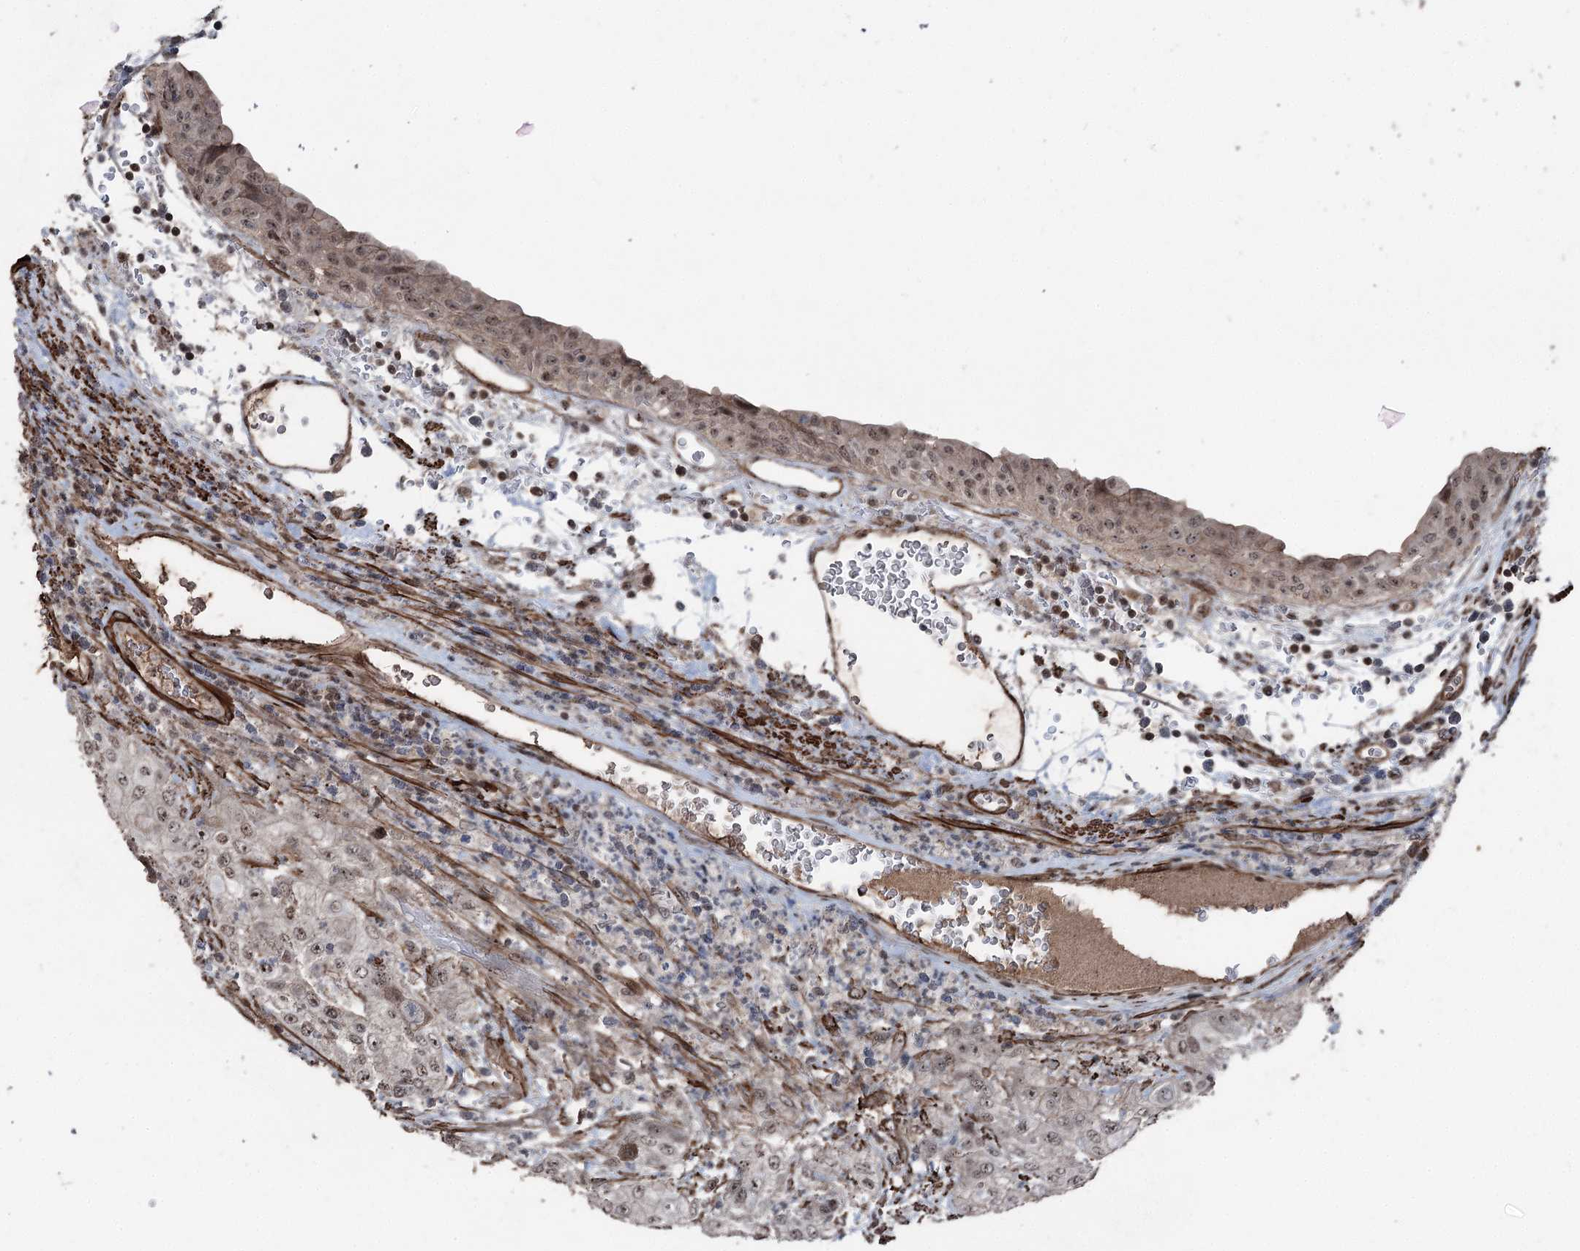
{"staining": {"intensity": "weak", "quantity": ">75%", "location": "nuclear"}, "tissue": "urothelial cancer", "cell_type": "Tumor cells", "image_type": "cancer", "snomed": [{"axis": "morphology", "description": "Urothelial carcinoma, High grade"}, {"axis": "topography", "description": "Urinary bladder"}], "caption": "Tumor cells demonstrate low levels of weak nuclear staining in about >75% of cells in human urothelial cancer. The staining was performed using DAB, with brown indicating positive protein expression. Nuclei are stained blue with hematoxylin.", "gene": "CCDC82", "patient": {"sex": "female", "age": 79}}